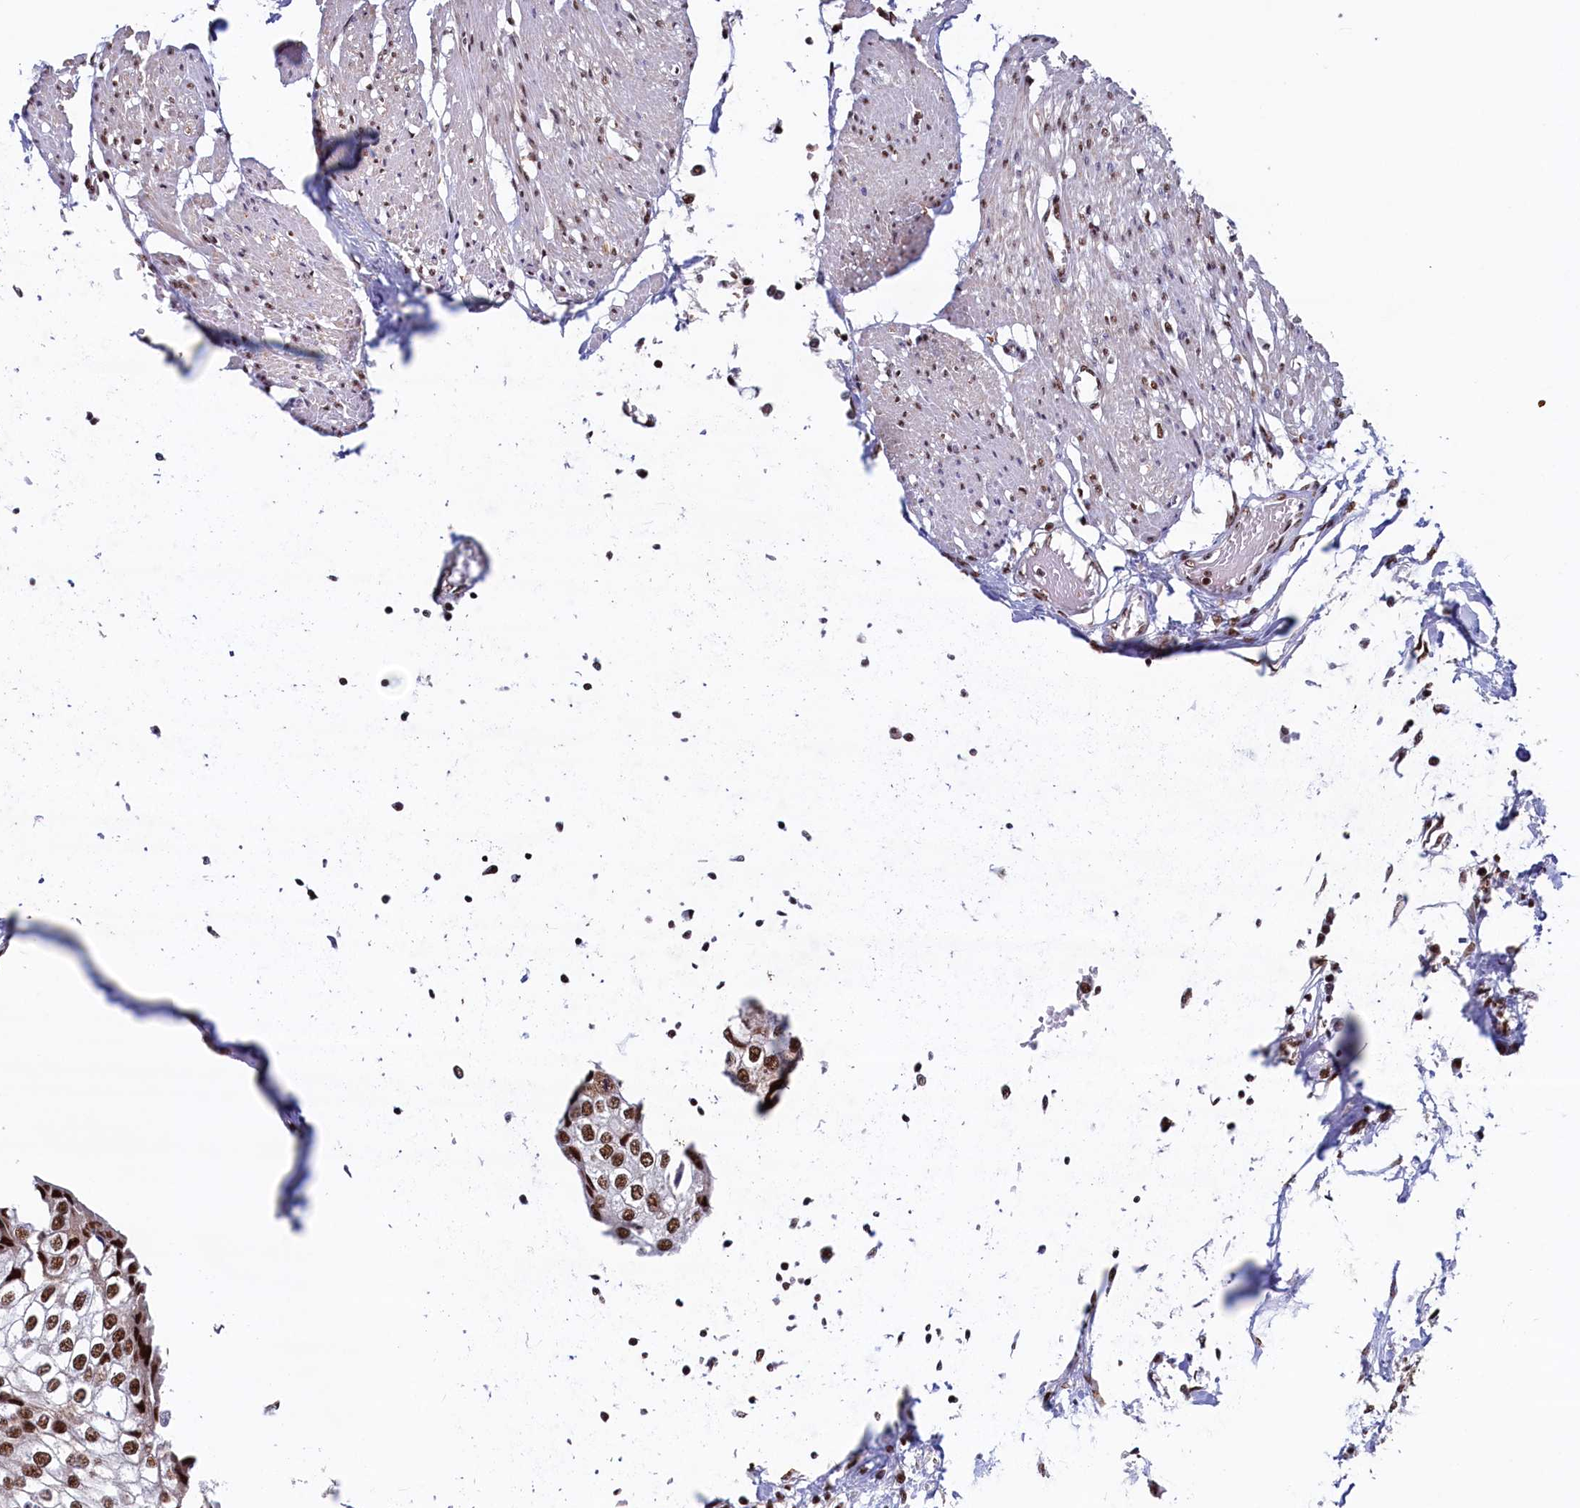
{"staining": {"intensity": "strong", "quantity": ">75%", "location": "nuclear"}, "tissue": "urothelial cancer", "cell_type": "Tumor cells", "image_type": "cancer", "snomed": [{"axis": "morphology", "description": "Urothelial carcinoma, High grade"}, {"axis": "topography", "description": "Urinary bladder"}], "caption": "Brown immunohistochemical staining in human high-grade urothelial carcinoma exhibits strong nuclear staining in about >75% of tumor cells.", "gene": "ZC3H18", "patient": {"sex": "male", "age": 64}}